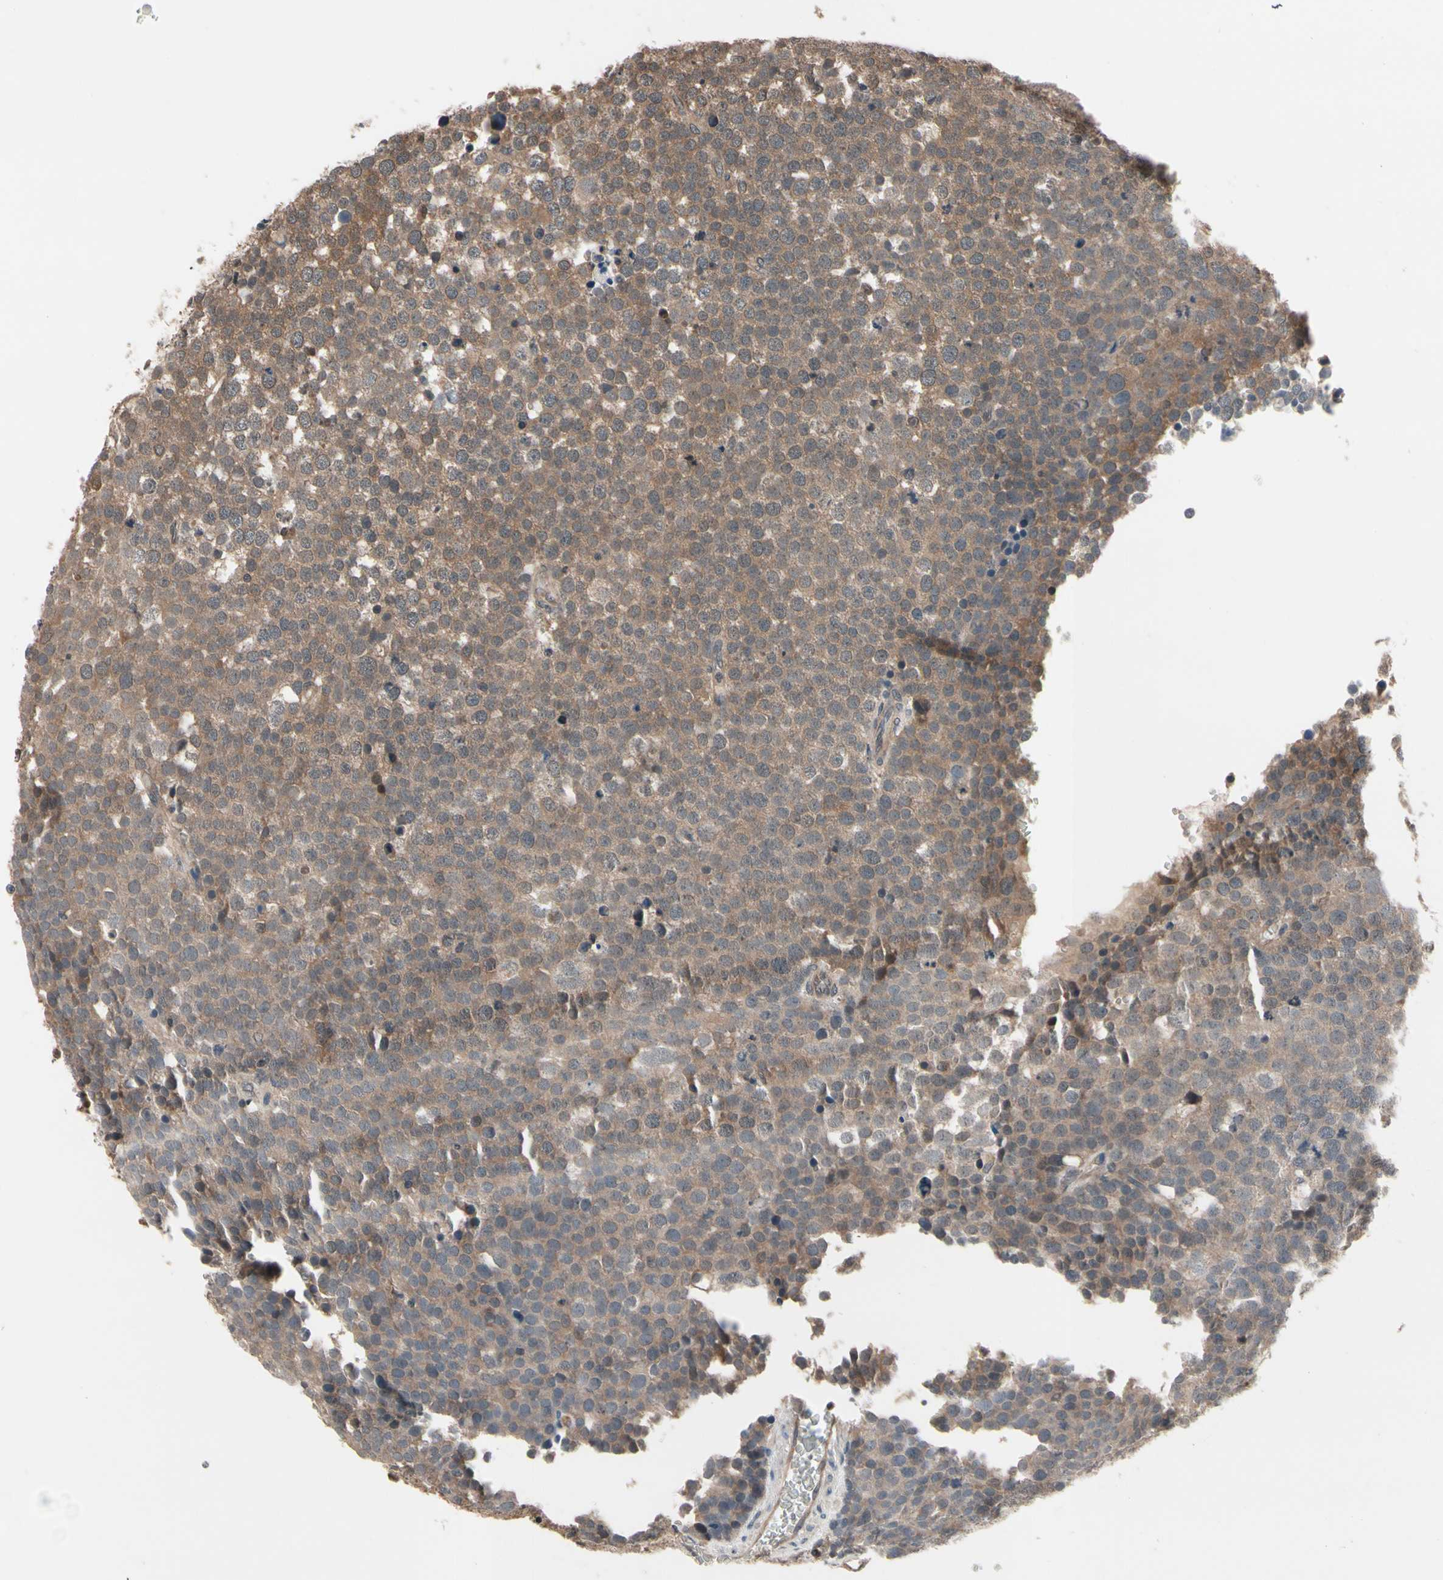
{"staining": {"intensity": "moderate", "quantity": ">75%", "location": "cytoplasmic/membranous"}, "tissue": "testis cancer", "cell_type": "Tumor cells", "image_type": "cancer", "snomed": [{"axis": "morphology", "description": "Seminoma, NOS"}, {"axis": "topography", "description": "Testis"}], "caption": "DAB immunohistochemical staining of testis cancer (seminoma) displays moderate cytoplasmic/membranous protein positivity in approximately >75% of tumor cells.", "gene": "PRDX6", "patient": {"sex": "male", "age": 71}}